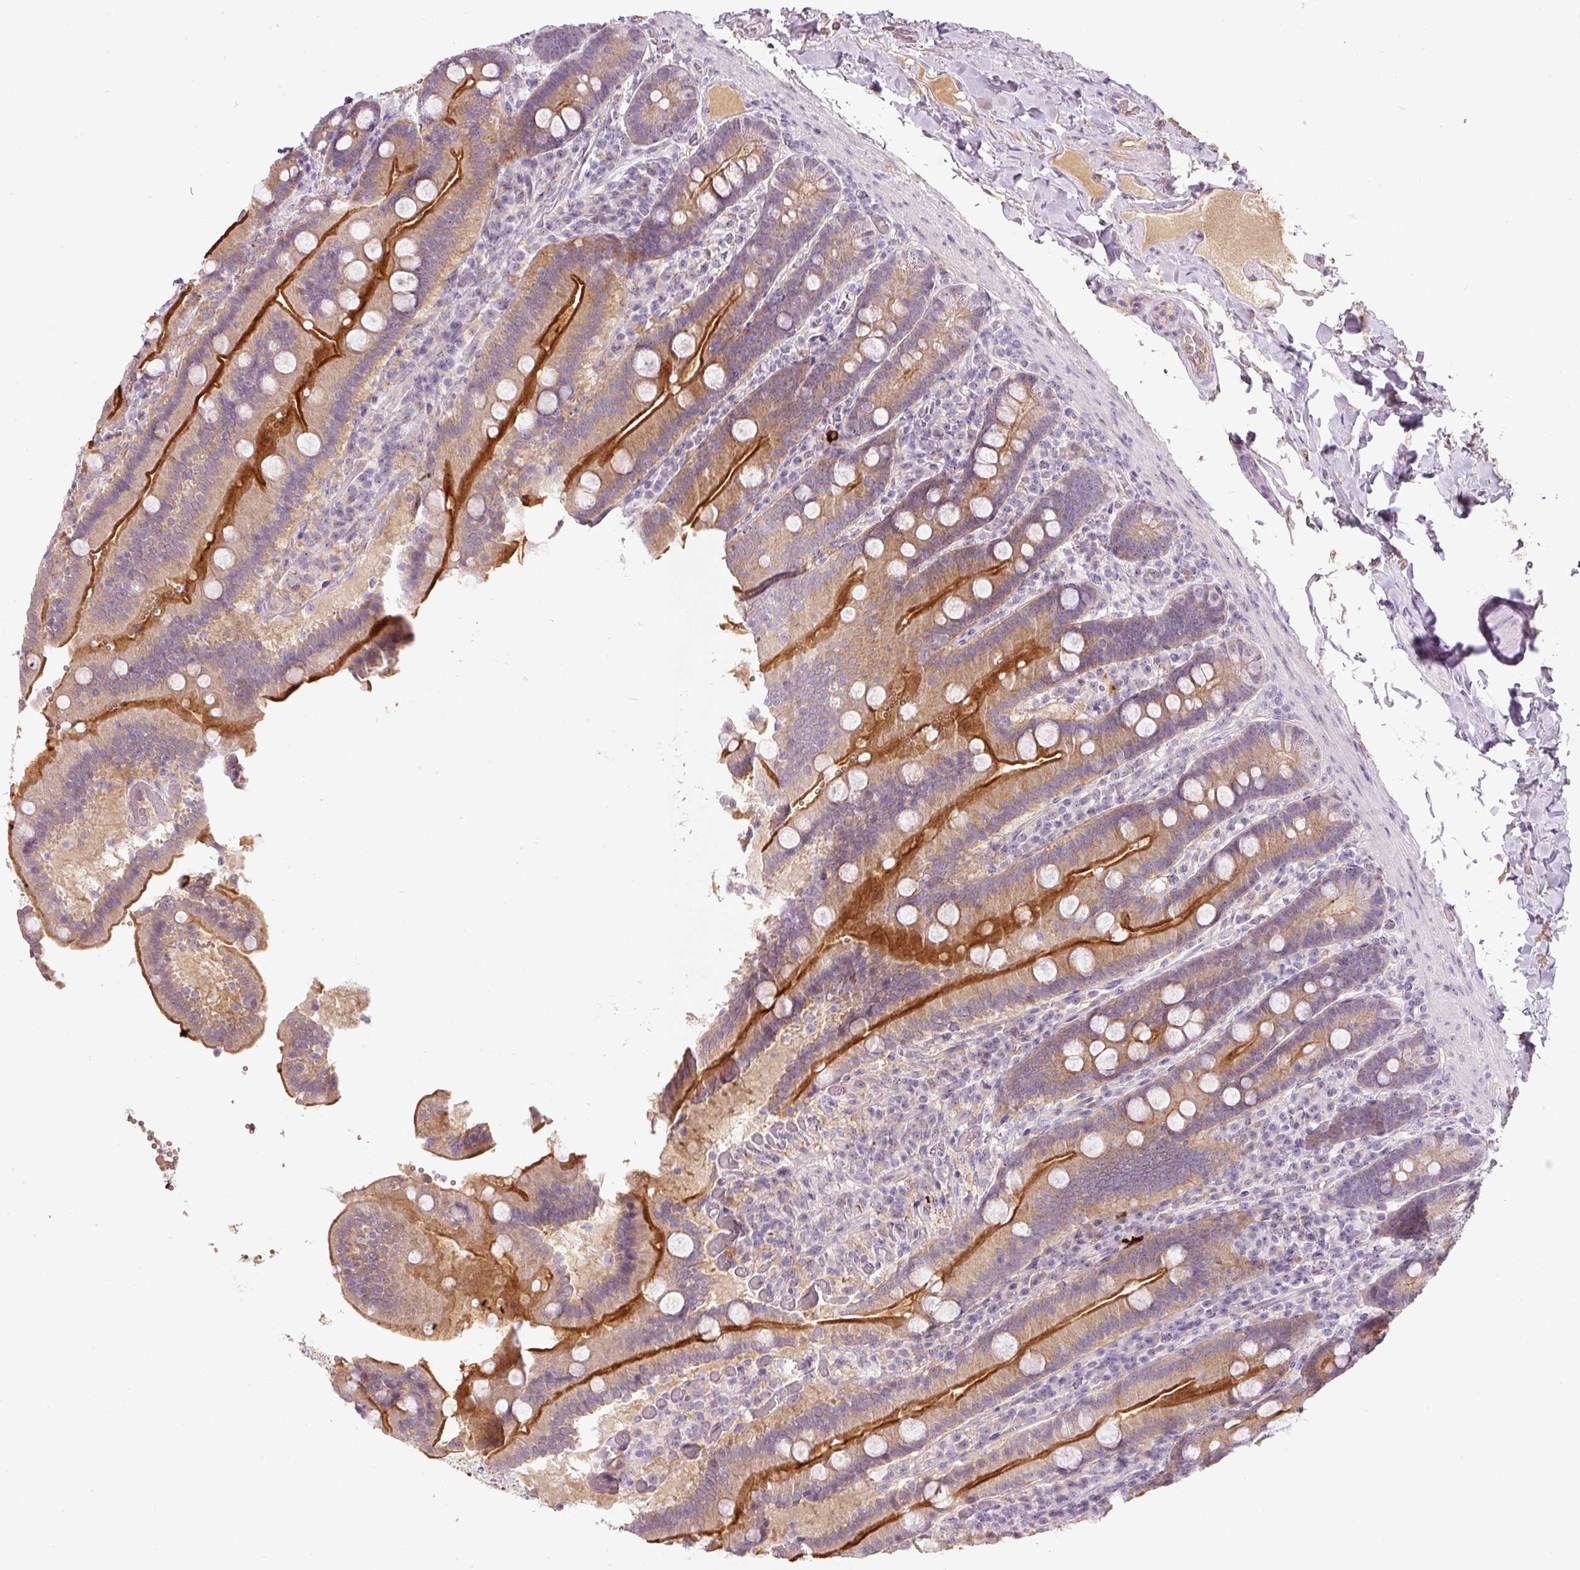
{"staining": {"intensity": "strong", "quantity": "25%-75%", "location": "cytoplasmic/membranous"}, "tissue": "duodenum", "cell_type": "Glandular cells", "image_type": "normal", "snomed": [{"axis": "morphology", "description": "Normal tissue, NOS"}, {"axis": "topography", "description": "Duodenum"}], "caption": "Benign duodenum reveals strong cytoplasmic/membranous staining in about 25%-75% of glandular cells (DAB (3,3'-diaminobenzidine) IHC, brown staining for protein, blue staining for nuclei)..", "gene": "TMEM37", "patient": {"sex": "female", "age": 62}}